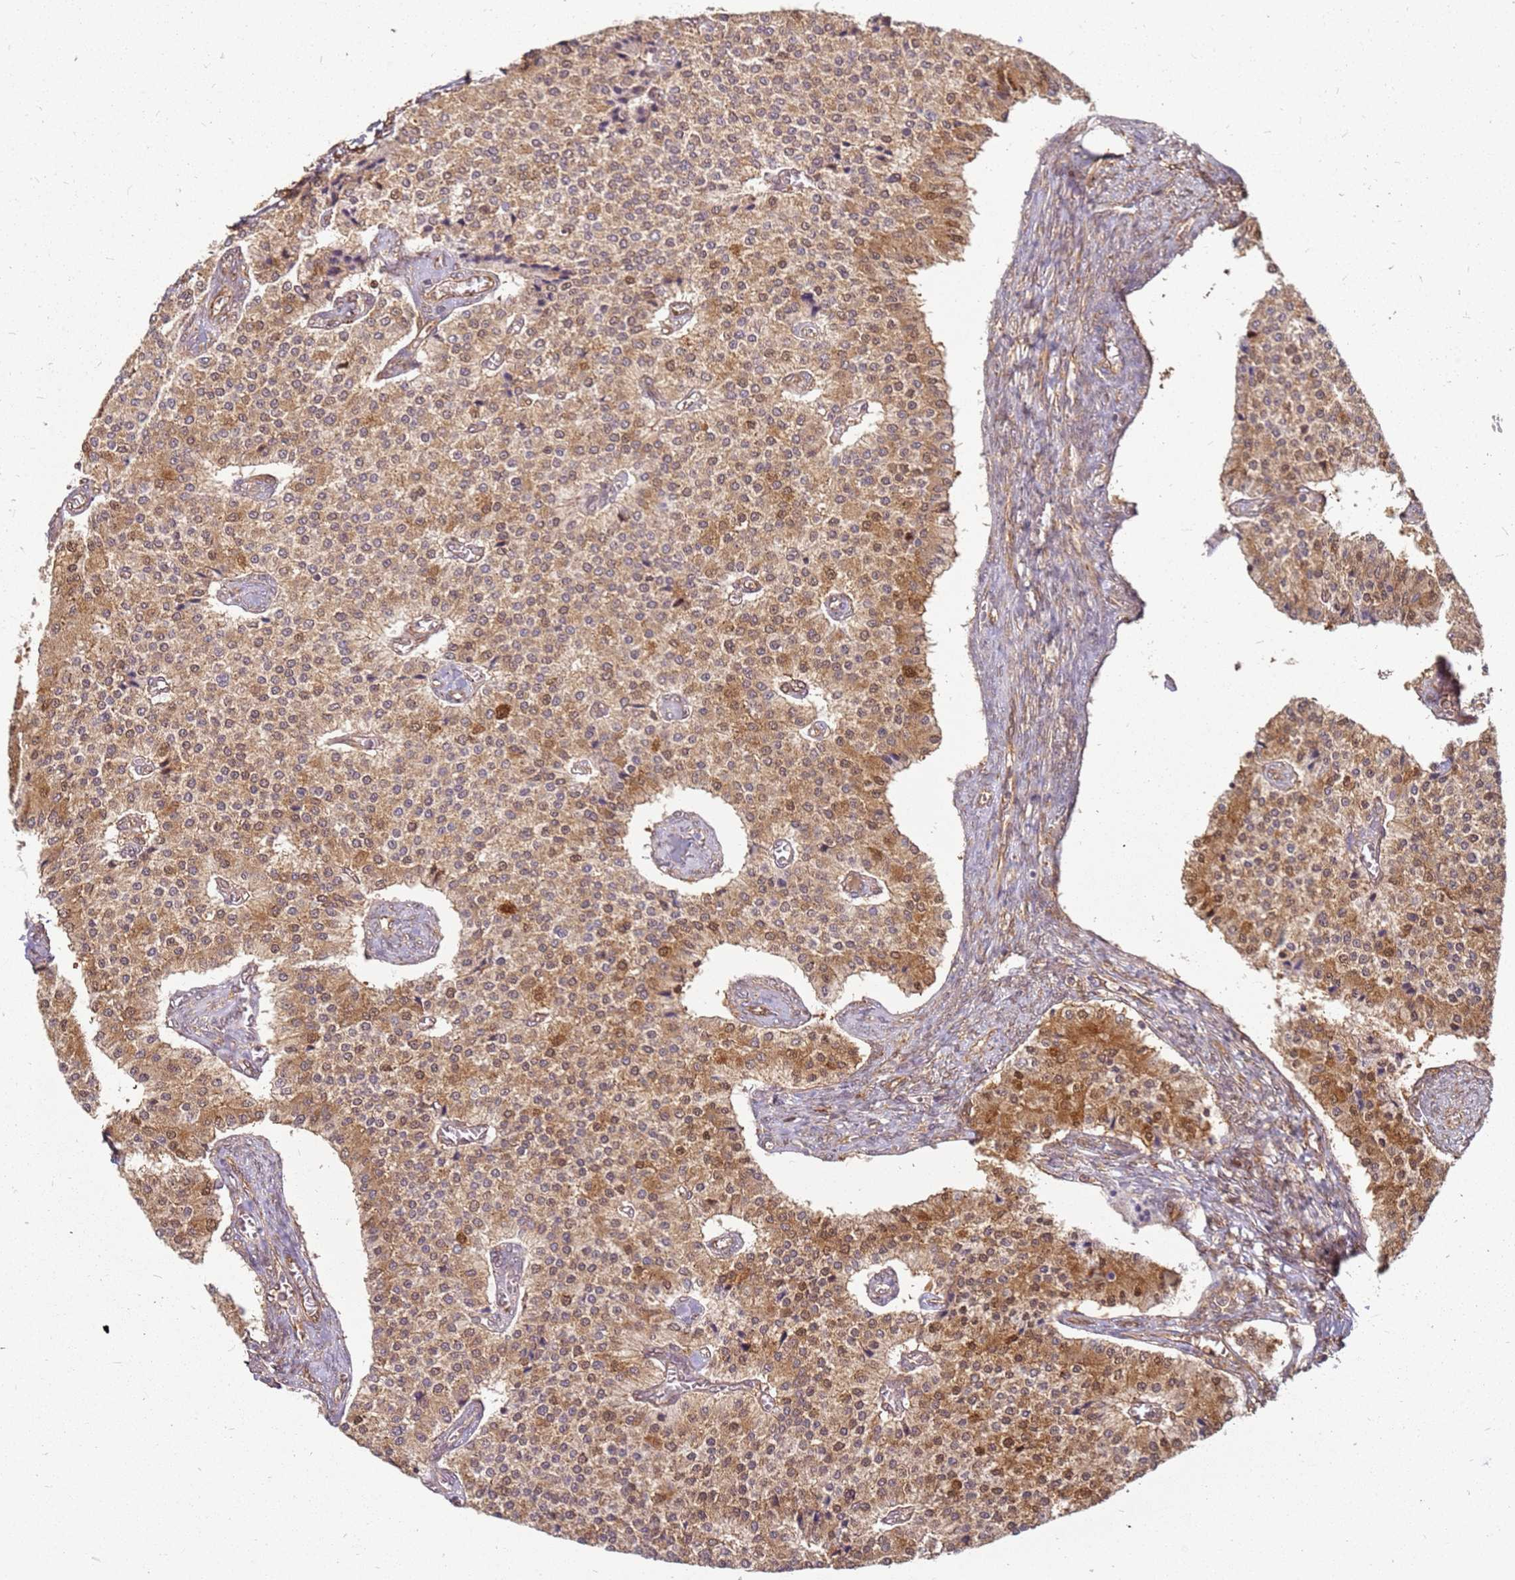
{"staining": {"intensity": "moderate", "quantity": ">75%", "location": "cytoplasmic/membranous,nuclear"}, "tissue": "carcinoid", "cell_type": "Tumor cells", "image_type": "cancer", "snomed": [{"axis": "morphology", "description": "Carcinoid, malignant, NOS"}, {"axis": "topography", "description": "Colon"}], "caption": "DAB immunohistochemical staining of carcinoid exhibits moderate cytoplasmic/membranous and nuclear protein expression in approximately >75% of tumor cells.", "gene": "NUDT14", "patient": {"sex": "female", "age": 52}}